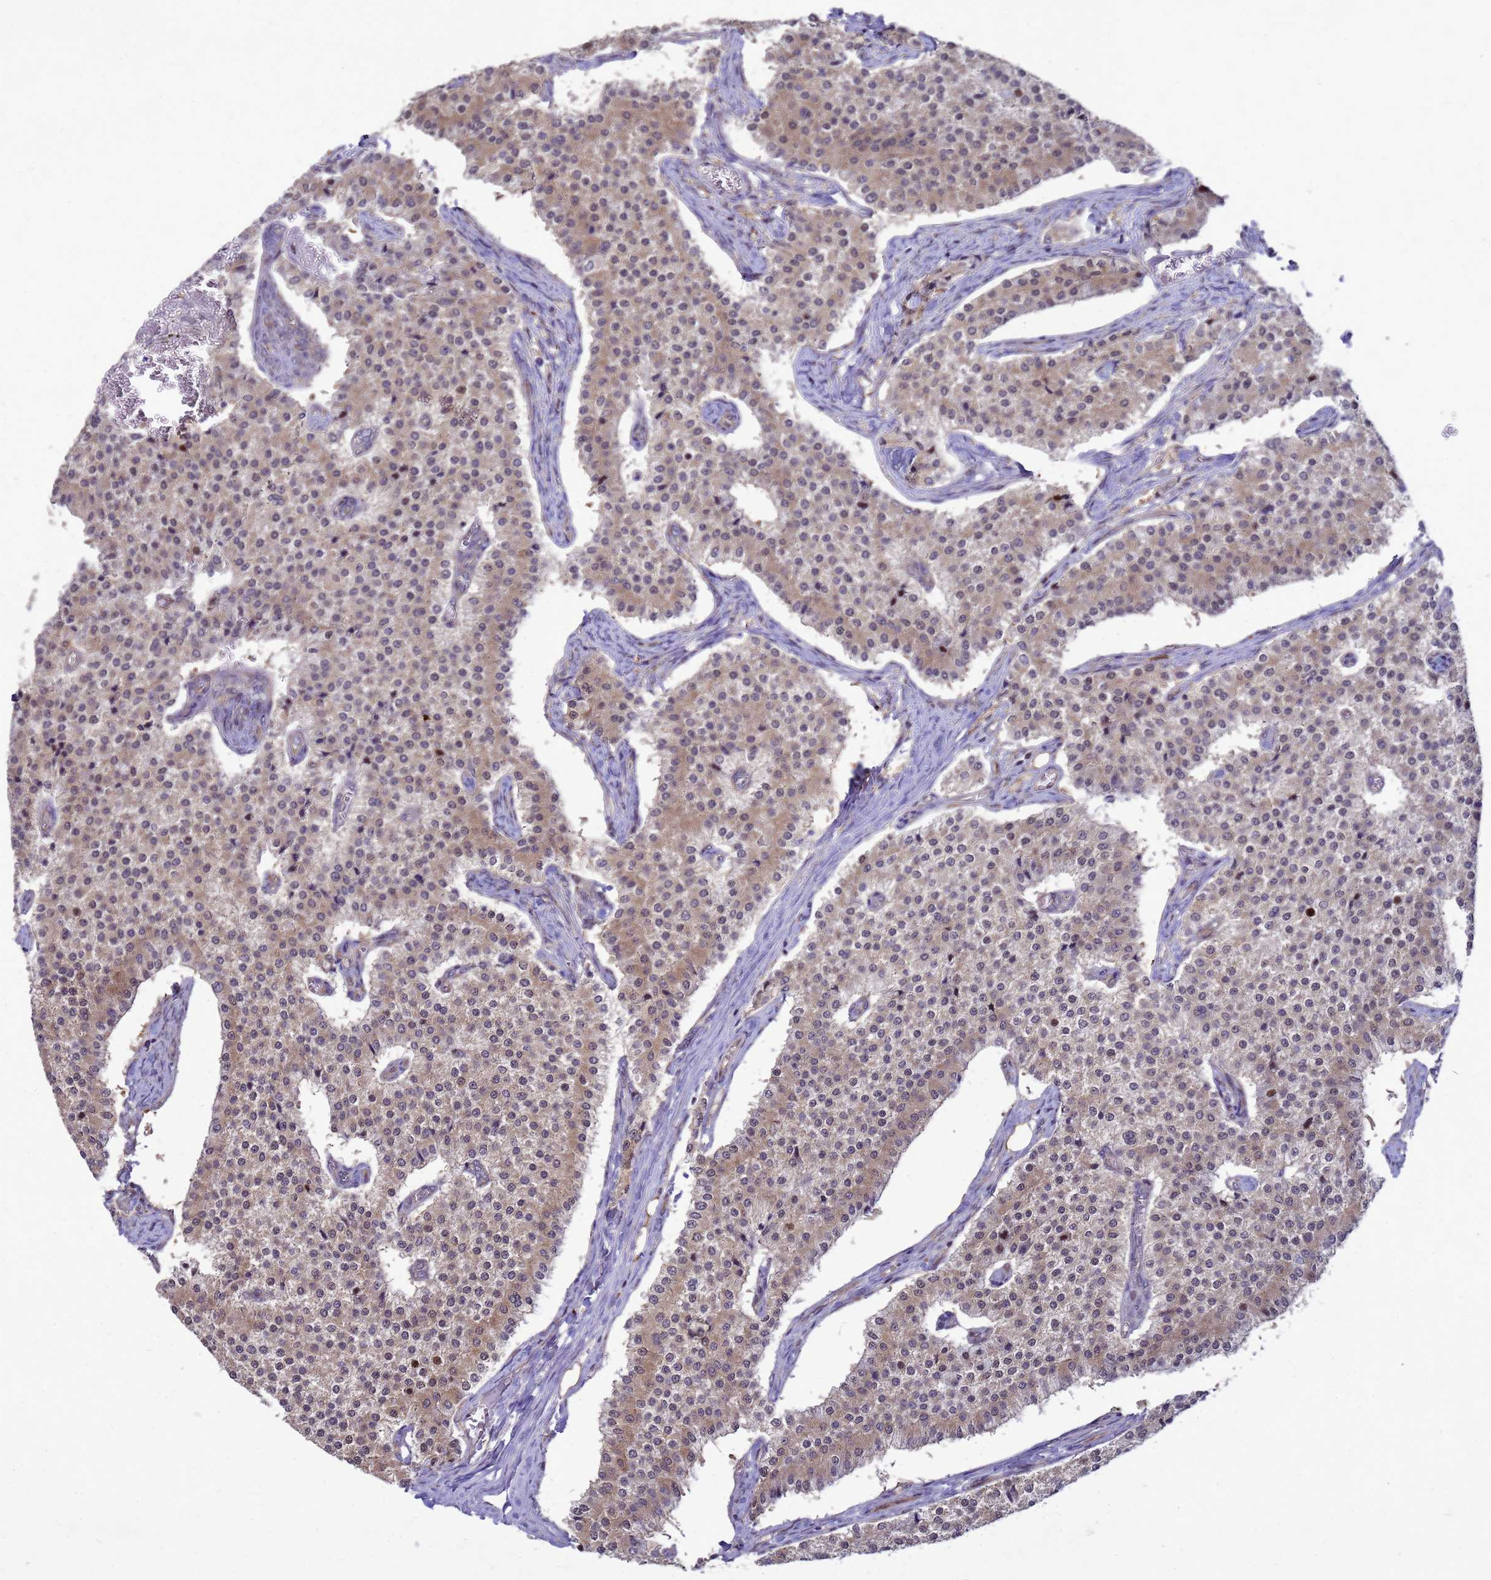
{"staining": {"intensity": "moderate", "quantity": "25%-75%", "location": "cytoplasmic/membranous"}, "tissue": "carcinoid", "cell_type": "Tumor cells", "image_type": "cancer", "snomed": [{"axis": "morphology", "description": "Carcinoid, malignant, NOS"}, {"axis": "topography", "description": "Colon"}], "caption": "IHC of human malignant carcinoid reveals medium levels of moderate cytoplasmic/membranous staining in approximately 25%-75% of tumor cells.", "gene": "RNF215", "patient": {"sex": "female", "age": 52}}